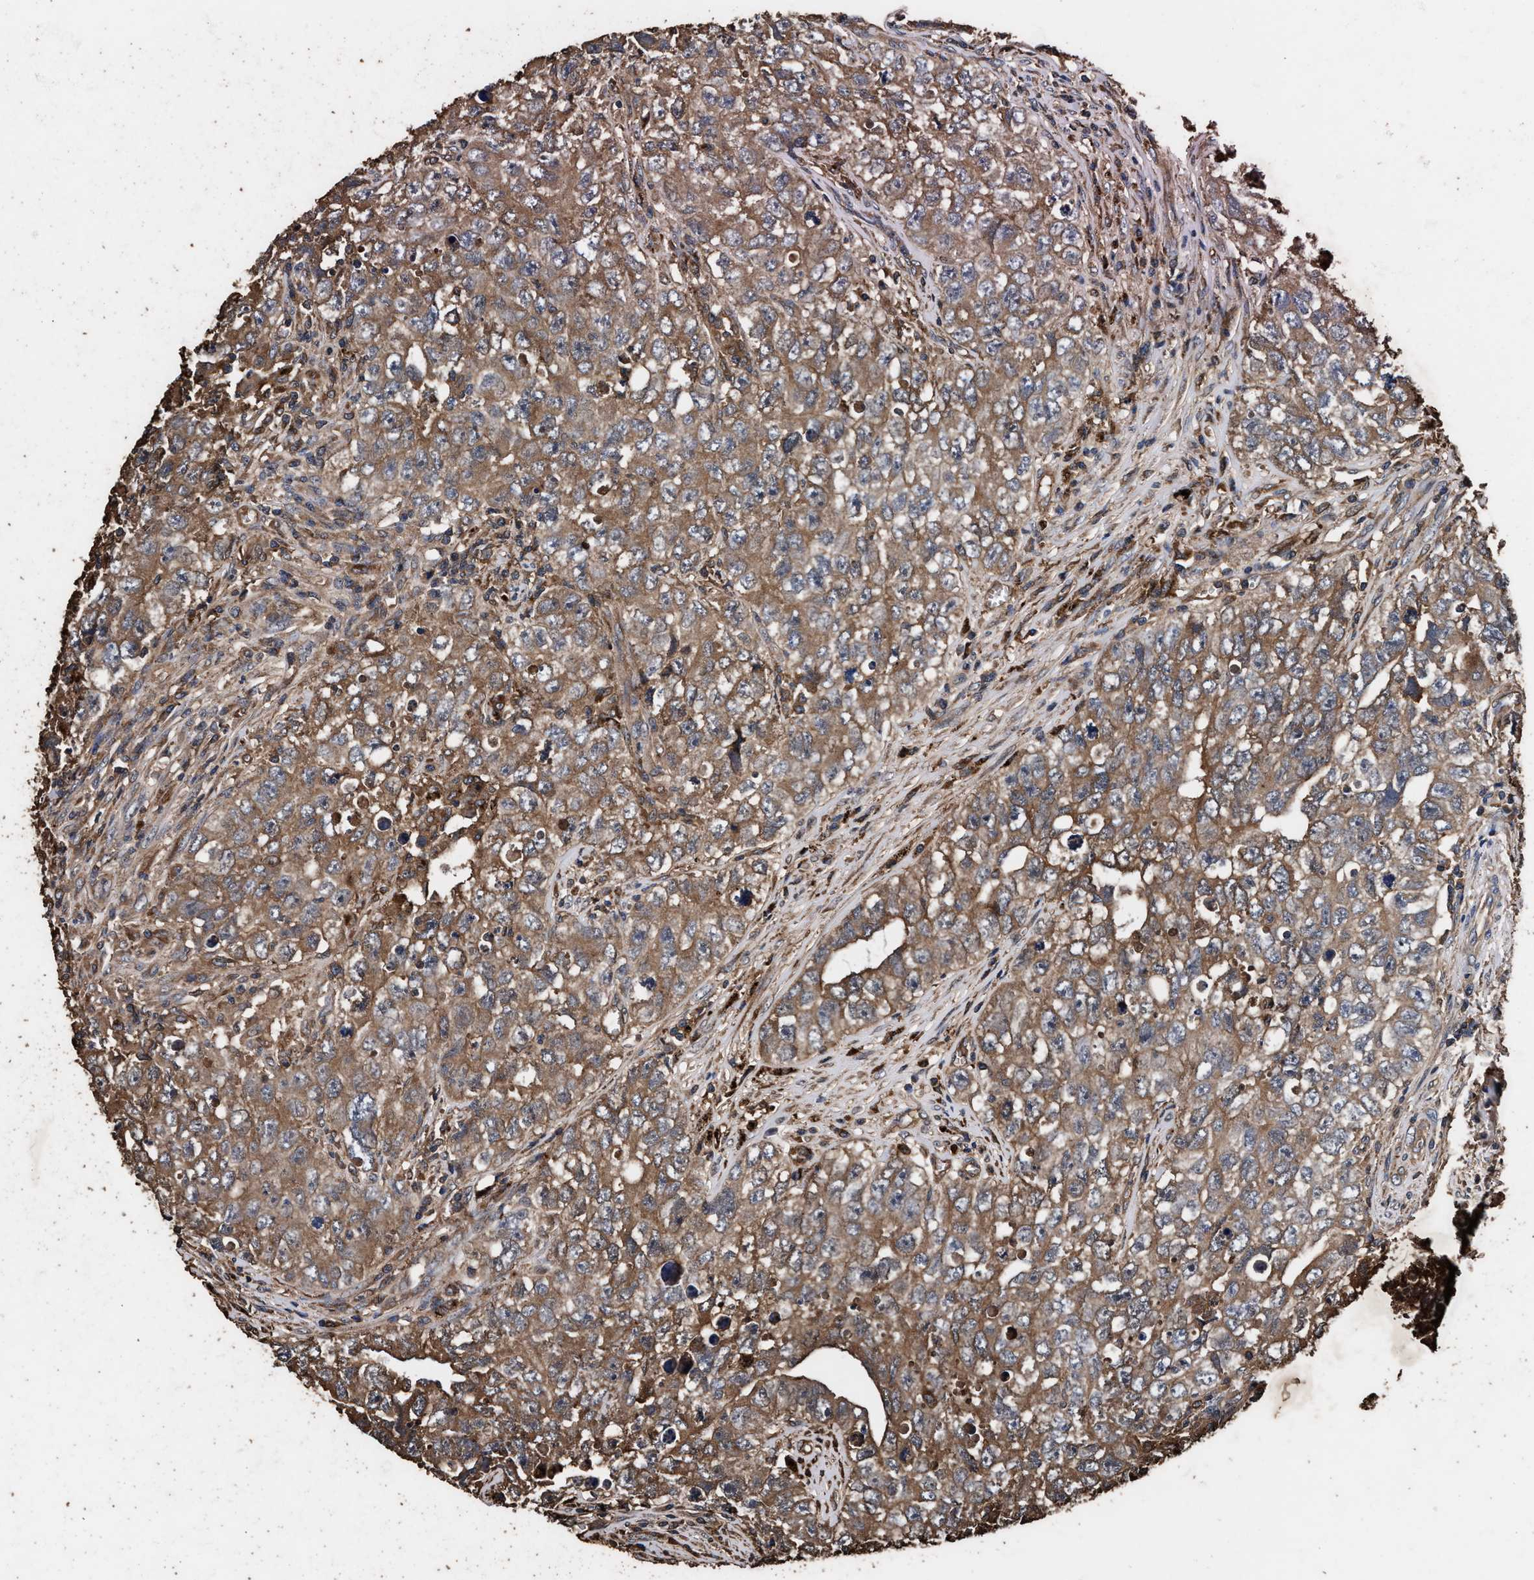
{"staining": {"intensity": "moderate", "quantity": ">75%", "location": "cytoplasmic/membranous"}, "tissue": "testis cancer", "cell_type": "Tumor cells", "image_type": "cancer", "snomed": [{"axis": "morphology", "description": "Seminoma, NOS"}, {"axis": "morphology", "description": "Carcinoma, Embryonal, NOS"}, {"axis": "topography", "description": "Testis"}], "caption": "Immunohistochemical staining of human testis cancer exhibits moderate cytoplasmic/membranous protein positivity in approximately >75% of tumor cells. (brown staining indicates protein expression, while blue staining denotes nuclei).", "gene": "KYAT1", "patient": {"sex": "male", "age": 43}}